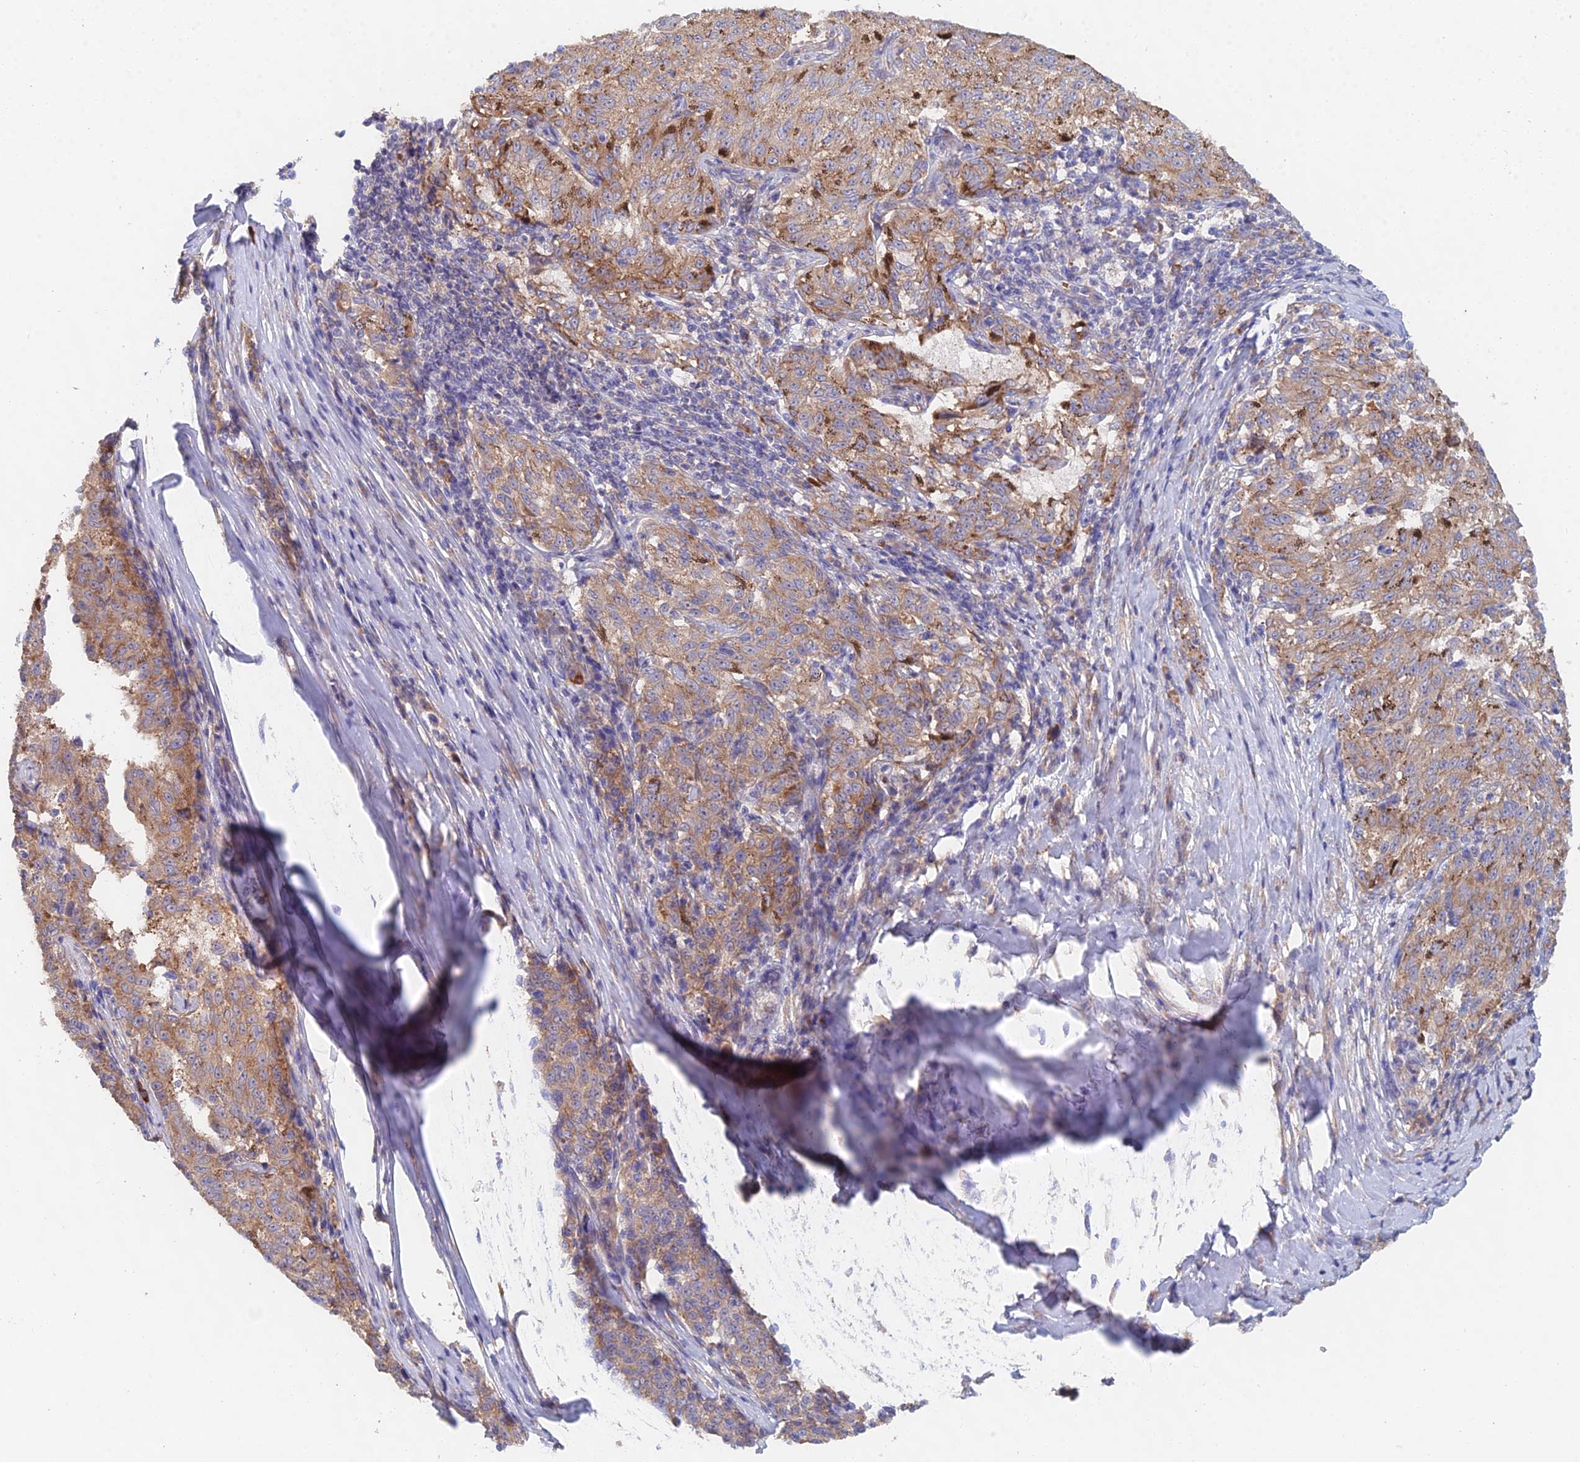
{"staining": {"intensity": "moderate", "quantity": ">75%", "location": "cytoplasmic/membranous"}, "tissue": "melanoma", "cell_type": "Tumor cells", "image_type": "cancer", "snomed": [{"axis": "morphology", "description": "Malignant melanoma, NOS"}, {"axis": "topography", "description": "Skin"}], "caption": "Malignant melanoma stained for a protein exhibits moderate cytoplasmic/membranous positivity in tumor cells.", "gene": "ELOF1", "patient": {"sex": "female", "age": 72}}